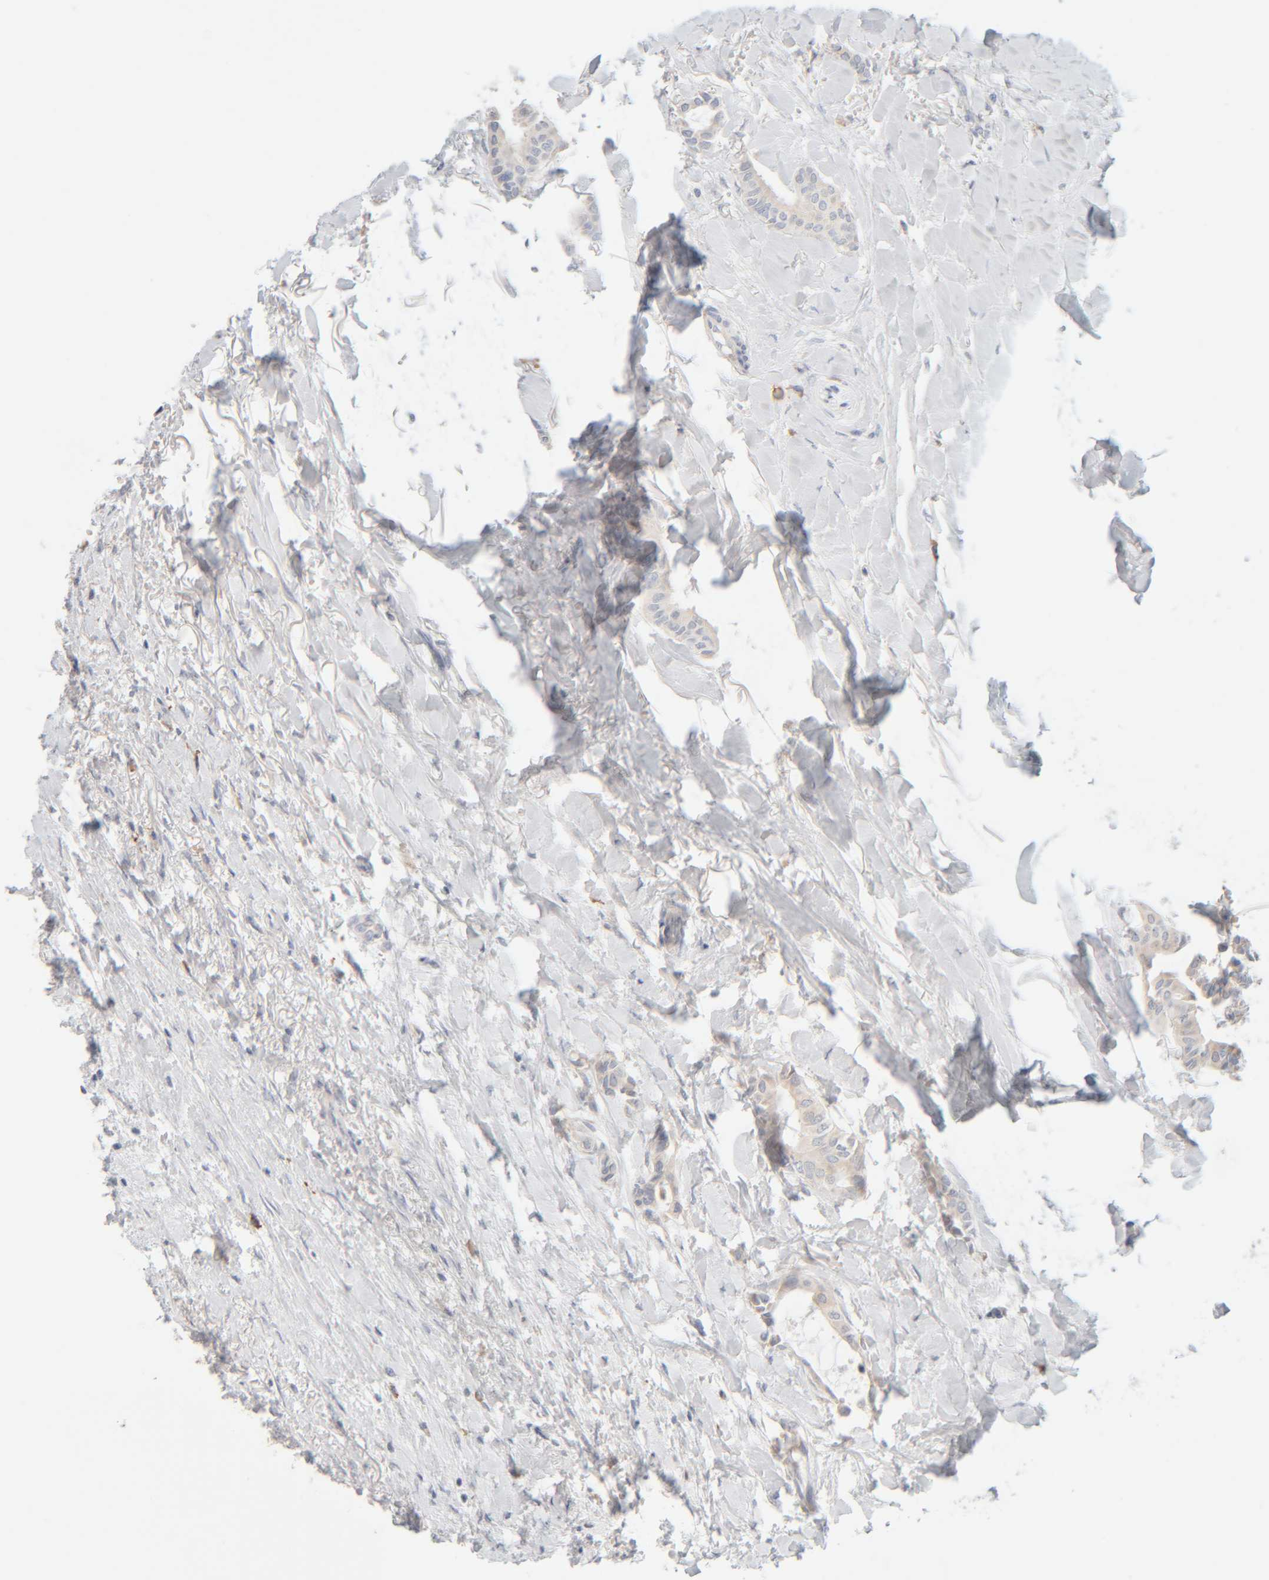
{"staining": {"intensity": "weak", "quantity": "<25%", "location": "cytoplasmic/membranous"}, "tissue": "head and neck cancer", "cell_type": "Tumor cells", "image_type": "cancer", "snomed": [{"axis": "morphology", "description": "Adenocarcinoma, NOS"}, {"axis": "topography", "description": "Salivary gland"}, {"axis": "topography", "description": "Head-Neck"}], "caption": "A photomicrograph of human adenocarcinoma (head and neck) is negative for staining in tumor cells. Brightfield microscopy of IHC stained with DAB (3,3'-diaminobenzidine) (brown) and hematoxylin (blue), captured at high magnification.", "gene": "RIDA", "patient": {"sex": "female", "age": 59}}